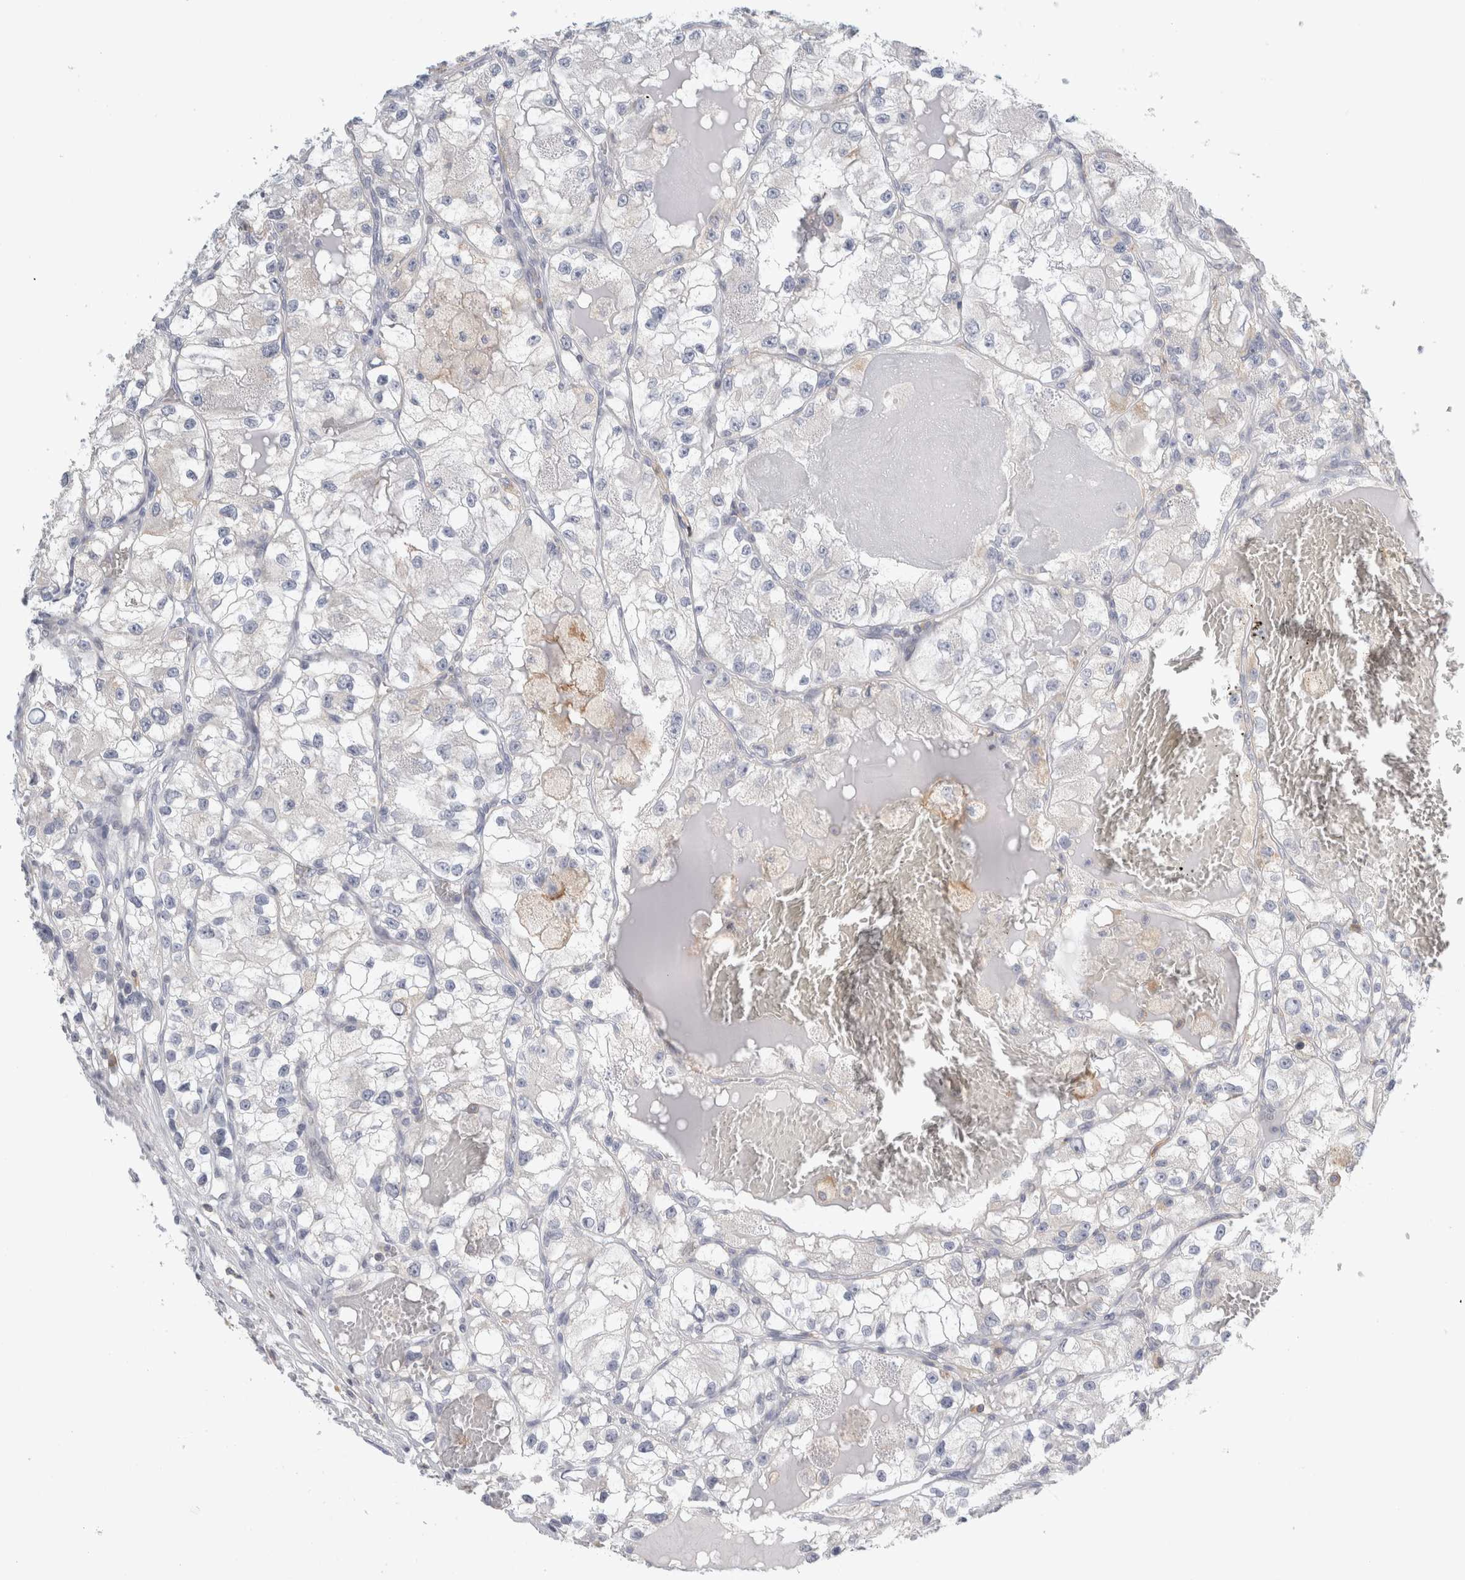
{"staining": {"intensity": "negative", "quantity": "none", "location": "none"}, "tissue": "renal cancer", "cell_type": "Tumor cells", "image_type": "cancer", "snomed": [{"axis": "morphology", "description": "Adenocarcinoma, NOS"}, {"axis": "topography", "description": "Kidney"}], "caption": "The histopathology image demonstrates no staining of tumor cells in renal adenocarcinoma.", "gene": "P2RY2", "patient": {"sex": "female", "age": 57}}